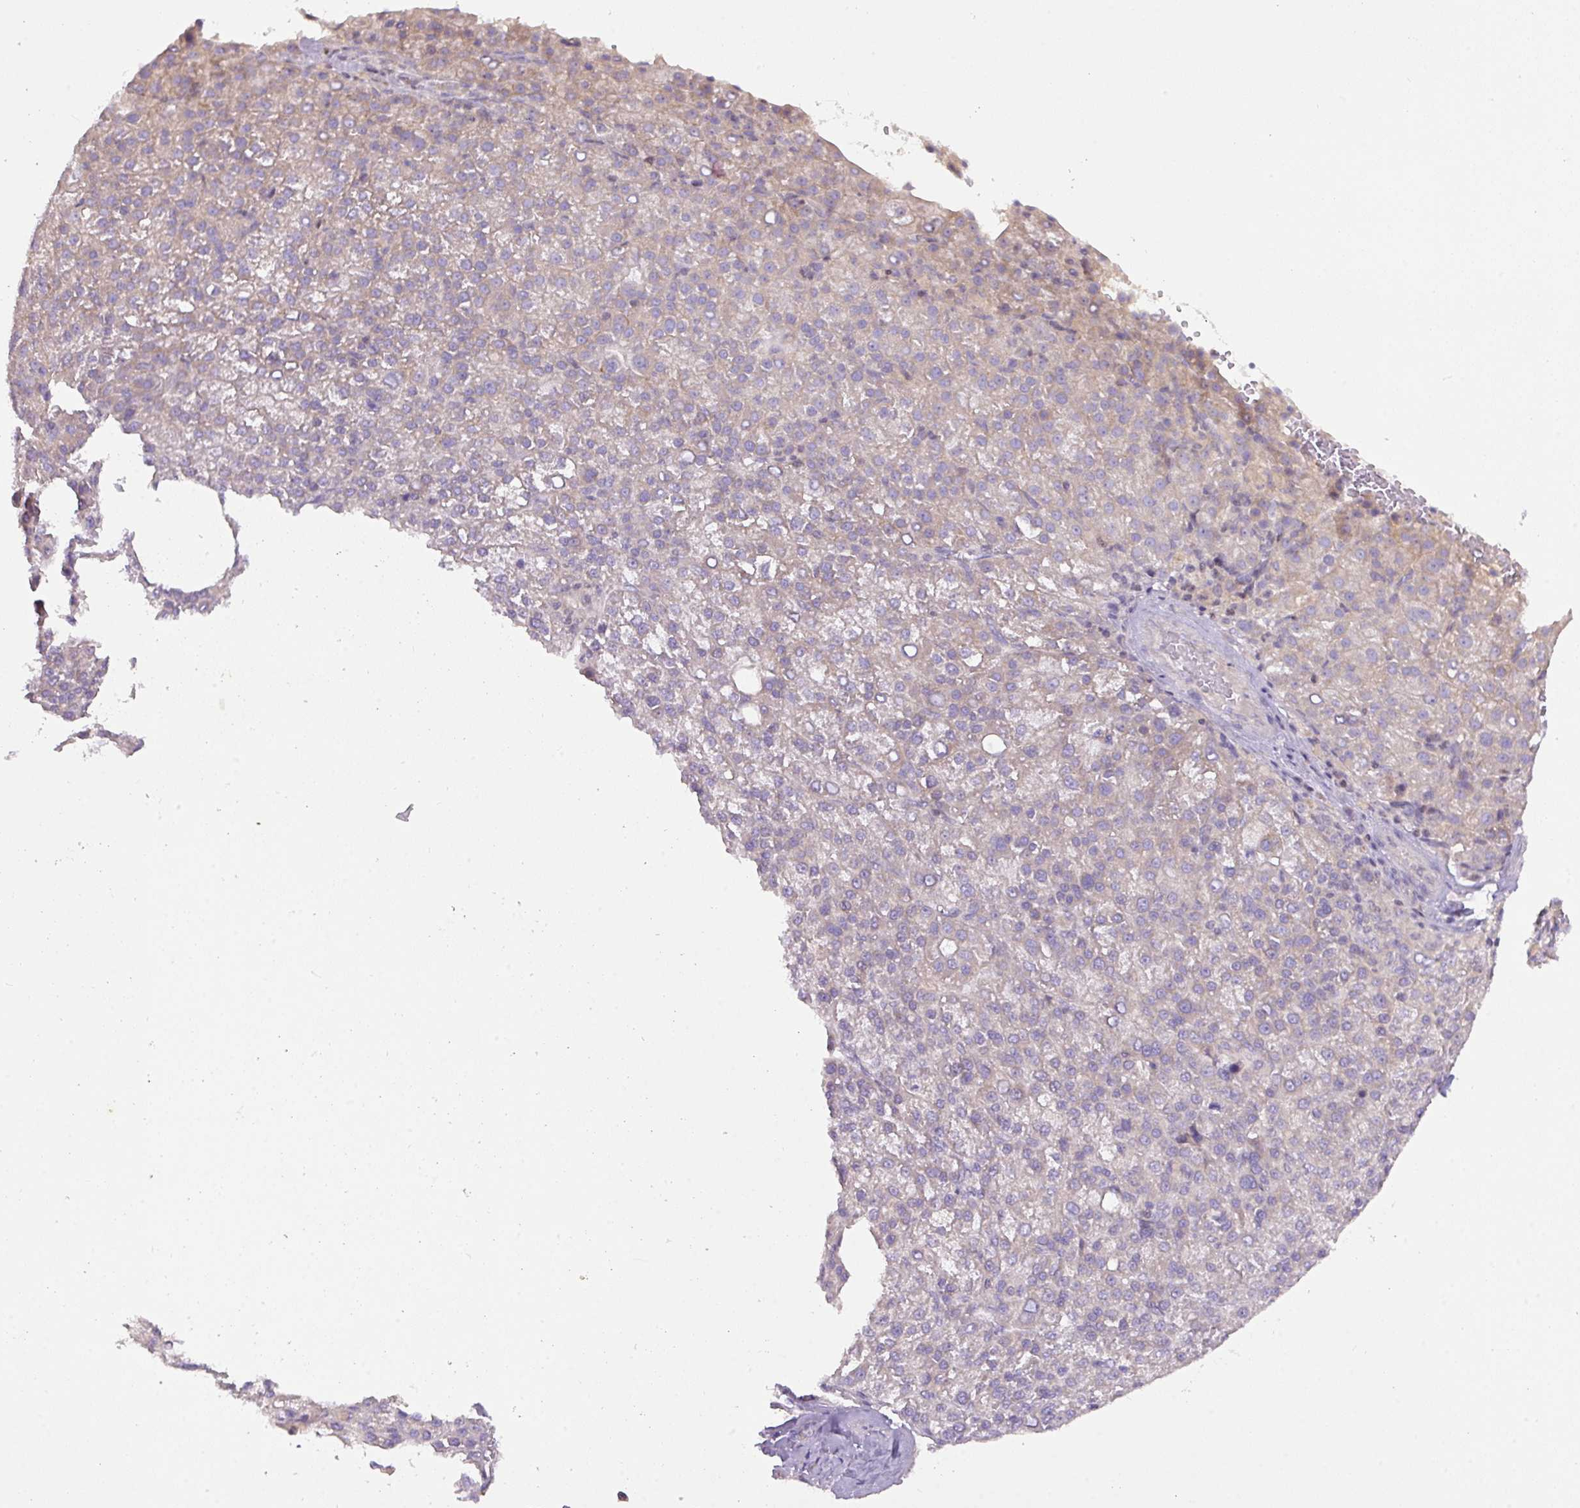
{"staining": {"intensity": "weak", "quantity": "<25%", "location": "cytoplasmic/membranous"}, "tissue": "liver cancer", "cell_type": "Tumor cells", "image_type": "cancer", "snomed": [{"axis": "morphology", "description": "Carcinoma, Hepatocellular, NOS"}, {"axis": "topography", "description": "Liver"}], "caption": "Micrograph shows no protein staining in tumor cells of liver cancer (hepatocellular carcinoma) tissue.", "gene": "ZNF394", "patient": {"sex": "female", "age": 58}}